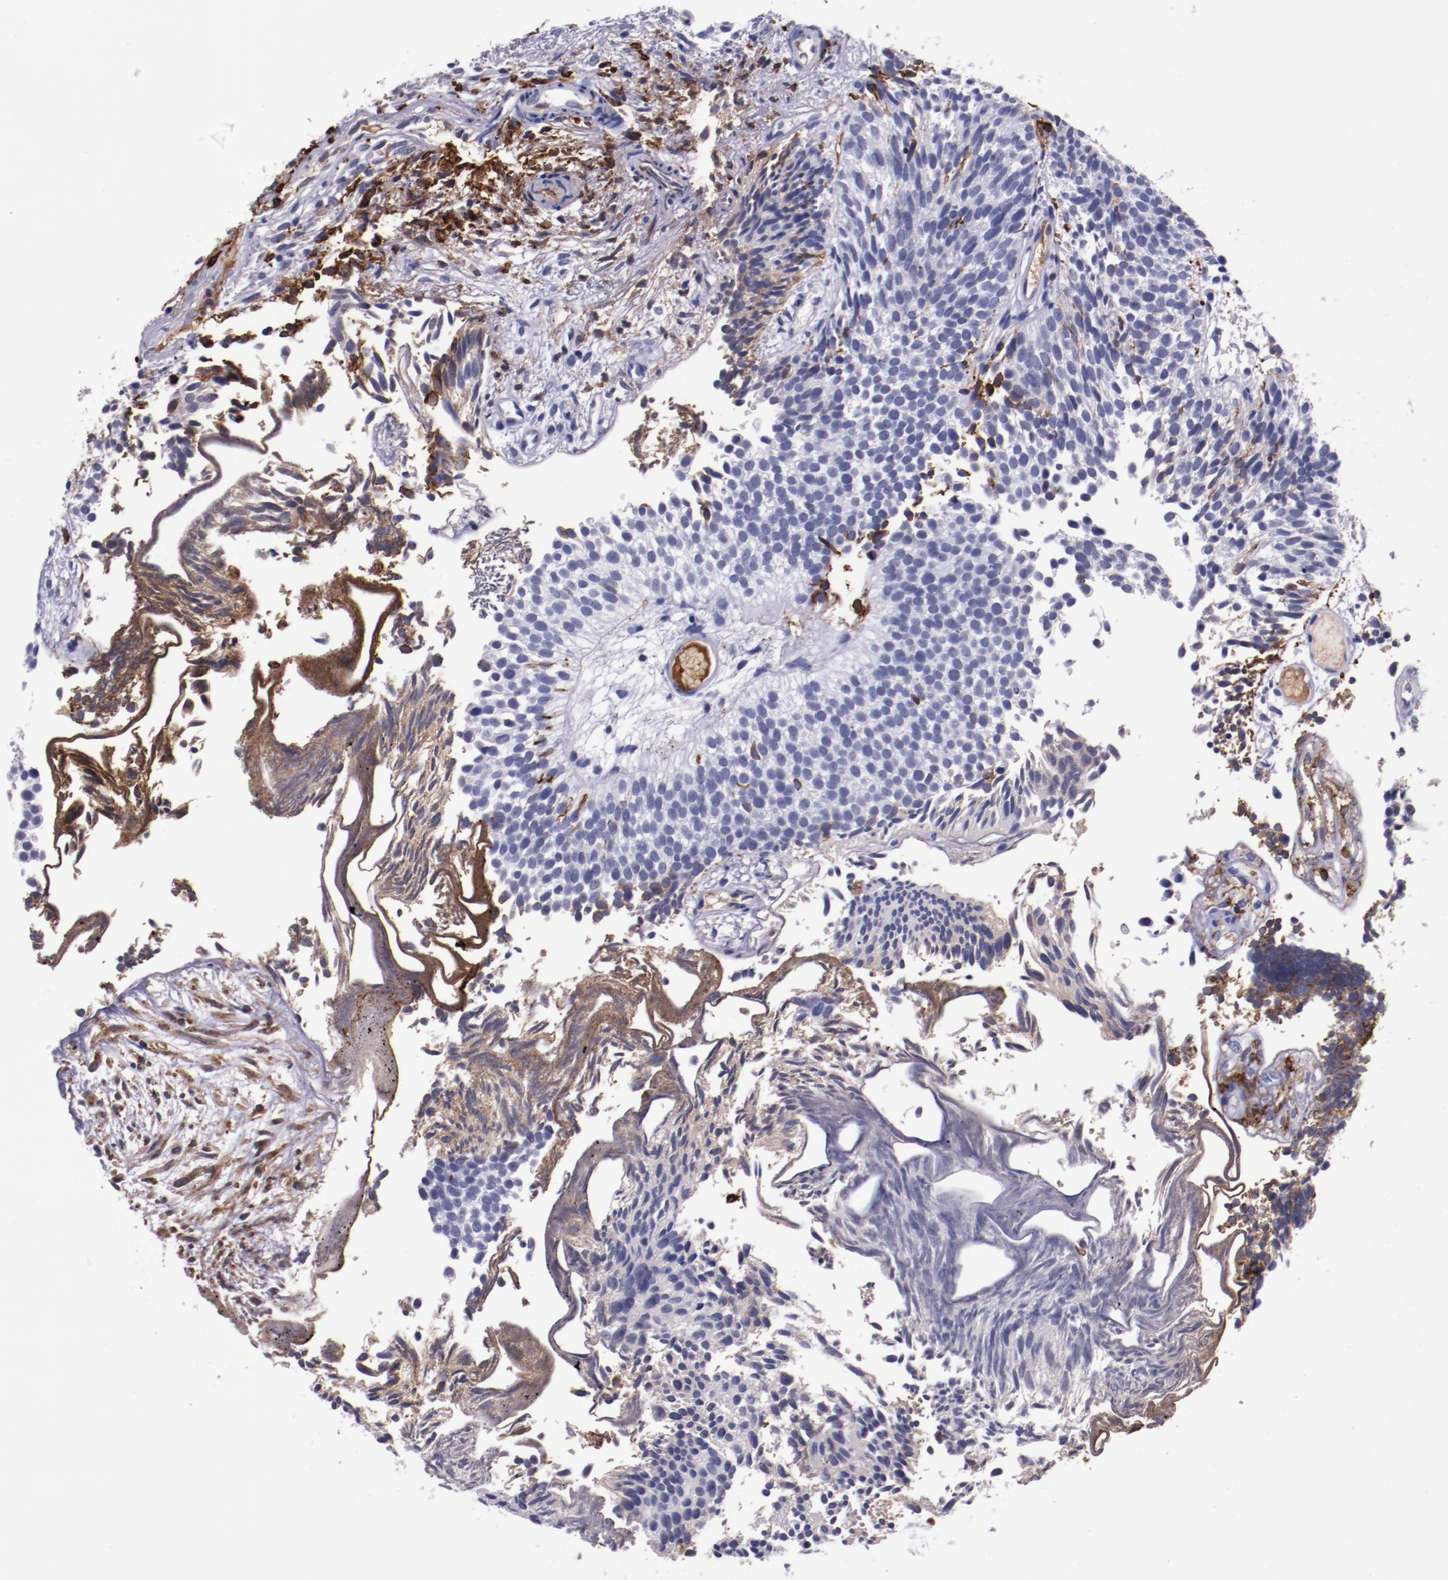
{"staining": {"intensity": "negative", "quantity": "none", "location": "none"}, "tissue": "urothelial cancer", "cell_type": "Tumor cells", "image_type": "cancer", "snomed": [{"axis": "morphology", "description": "Urothelial carcinoma, Low grade"}, {"axis": "topography", "description": "Urinary bladder"}], "caption": "Photomicrograph shows no protein staining in tumor cells of urothelial cancer tissue. Nuclei are stained in blue.", "gene": "APOH", "patient": {"sex": "male", "age": 84}}